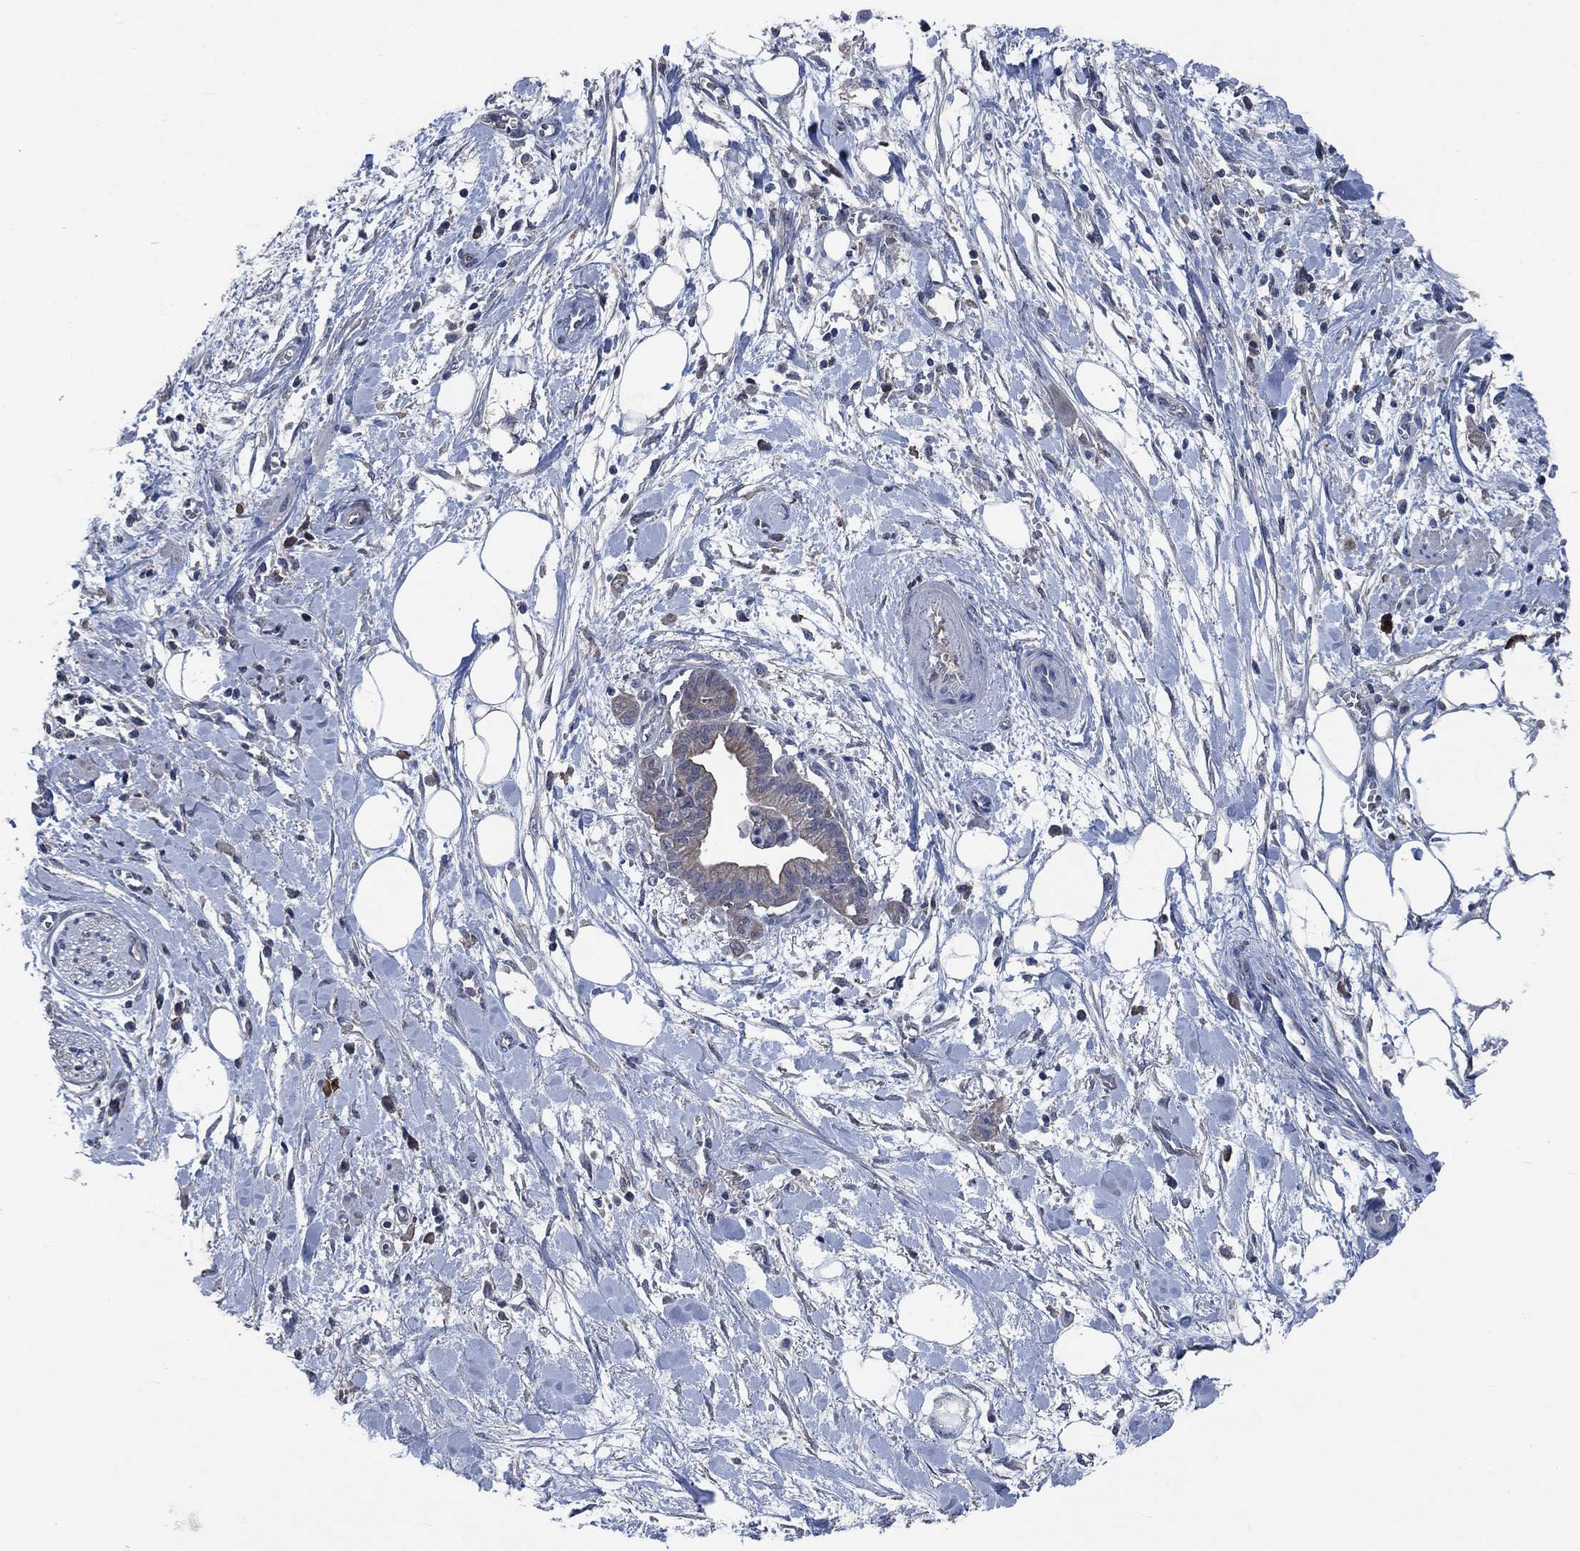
{"staining": {"intensity": "strong", "quantity": "<25%", "location": "cytoplasmic/membranous"}, "tissue": "pancreatic cancer", "cell_type": "Tumor cells", "image_type": "cancer", "snomed": [{"axis": "morphology", "description": "Normal tissue, NOS"}, {"axis": "morphology", "description": "Adenocarcinoma, NOS"}, {"axis": "topography", "description": "Lymph node"}, {"axis": "topography", "description": "Pancreas"}], "caption": "An immunohistochemistry (IHC) histopathology image of tumor tissue is shown. Protein staining in brown highlights strong cytoplasmic/membranous positivity in adenocarcinoma (pancreatic) within tumor cells. Using DAB (brown) and hematoxylin (blue) stains, captured at high magnification using brightfield microscopy.", "gene": "OBSCN", "patient": {"sex": "female", "age": 58}}